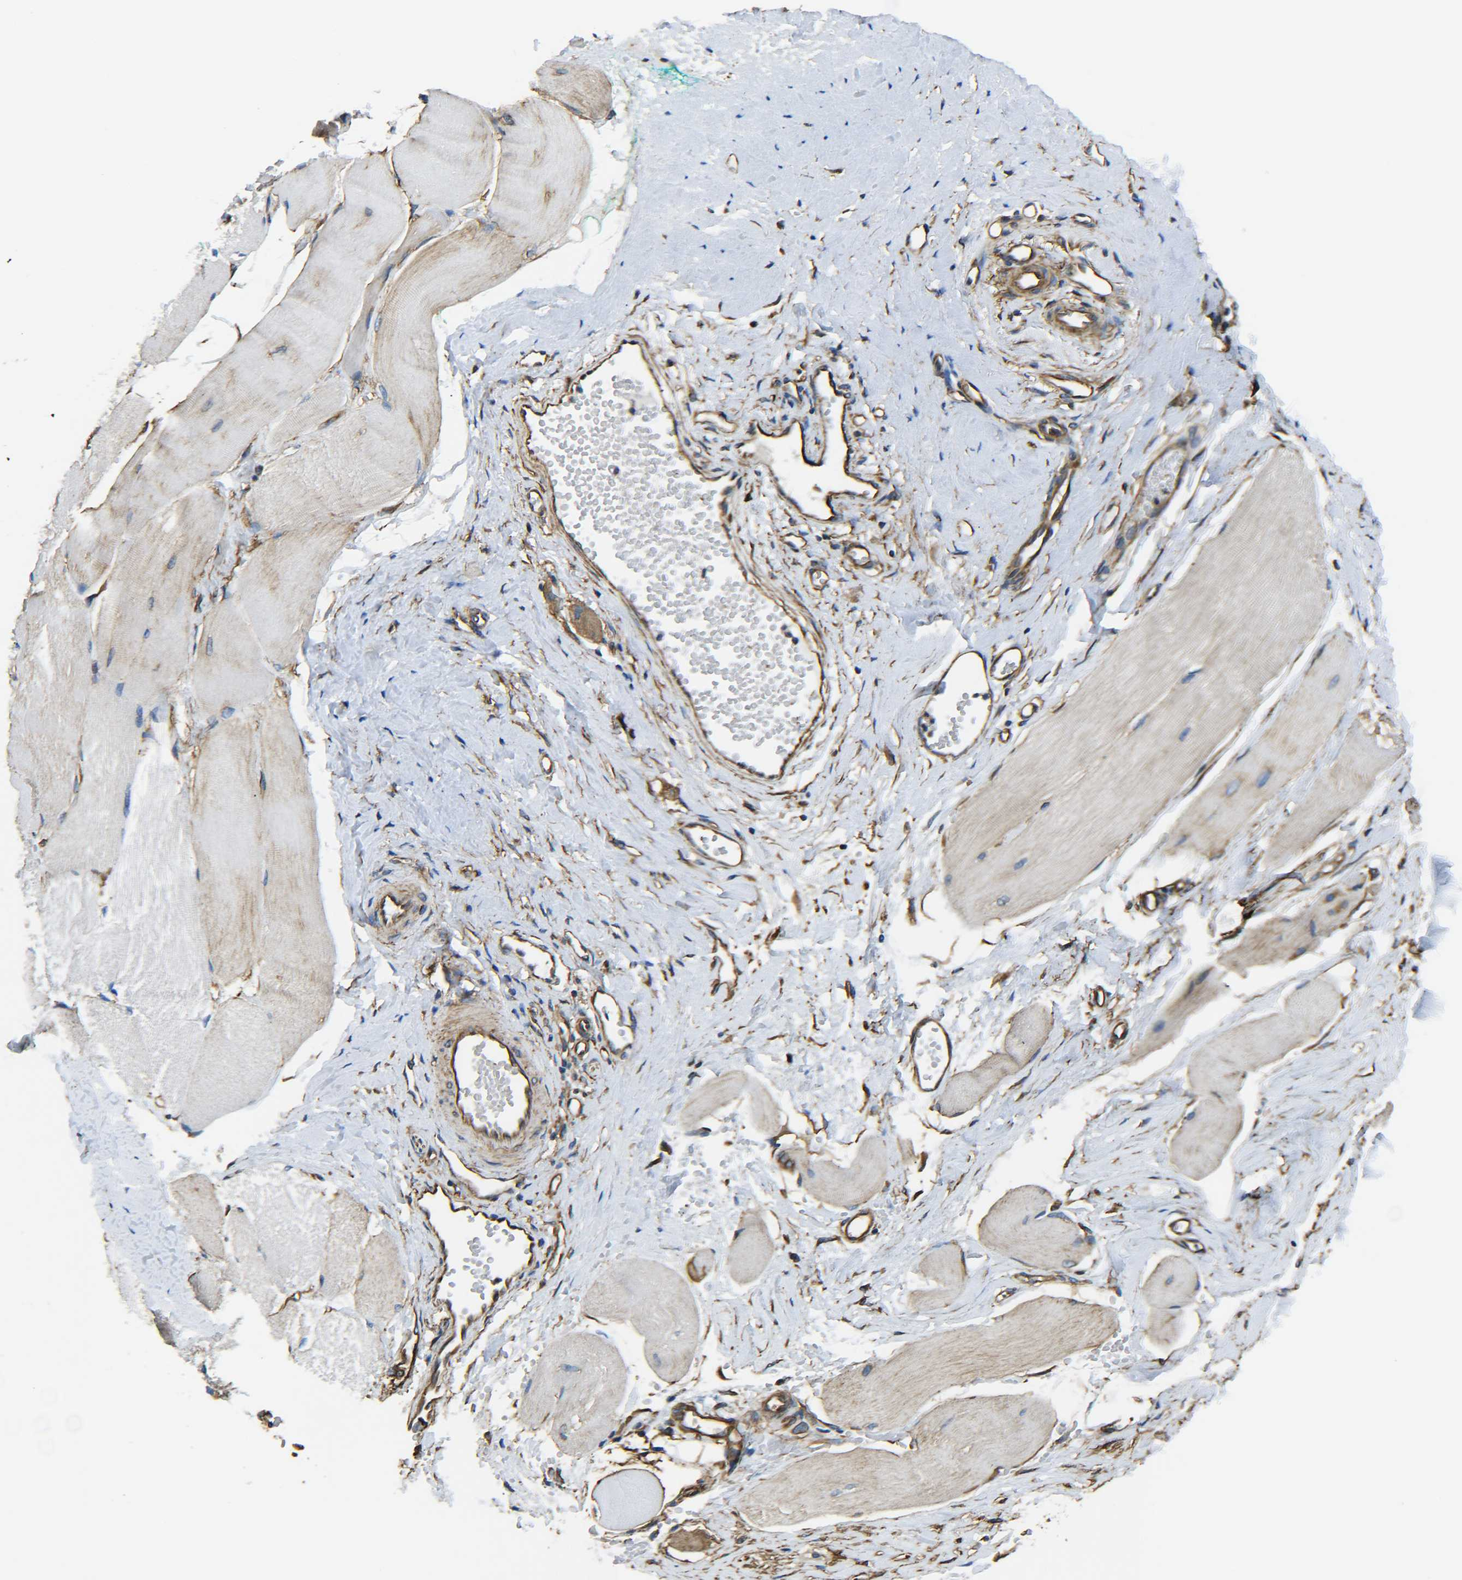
{"staining": {"intensity": "weak", "quantity": "<25%", "location": "cytoplasmic/membranous"}, "tissue": "skeletal muscle", "cell_type": "Myocytes", "image_type": "normal", "snomed": [{"axis": "morphology", "description": "Normal tissue, NOS"}, {"axis": "morphology", "description": "Squamous cell carcinoma, NOS"}, {"axis": "topography", "description": "Skeletal muscle"}], "caption": "Immunohistochemical staining of benign human skeletal muscle demonstrates no significant staining in myocytes.", "gene": "TUBB", "patient": {"sex": "male", "age": 51}}